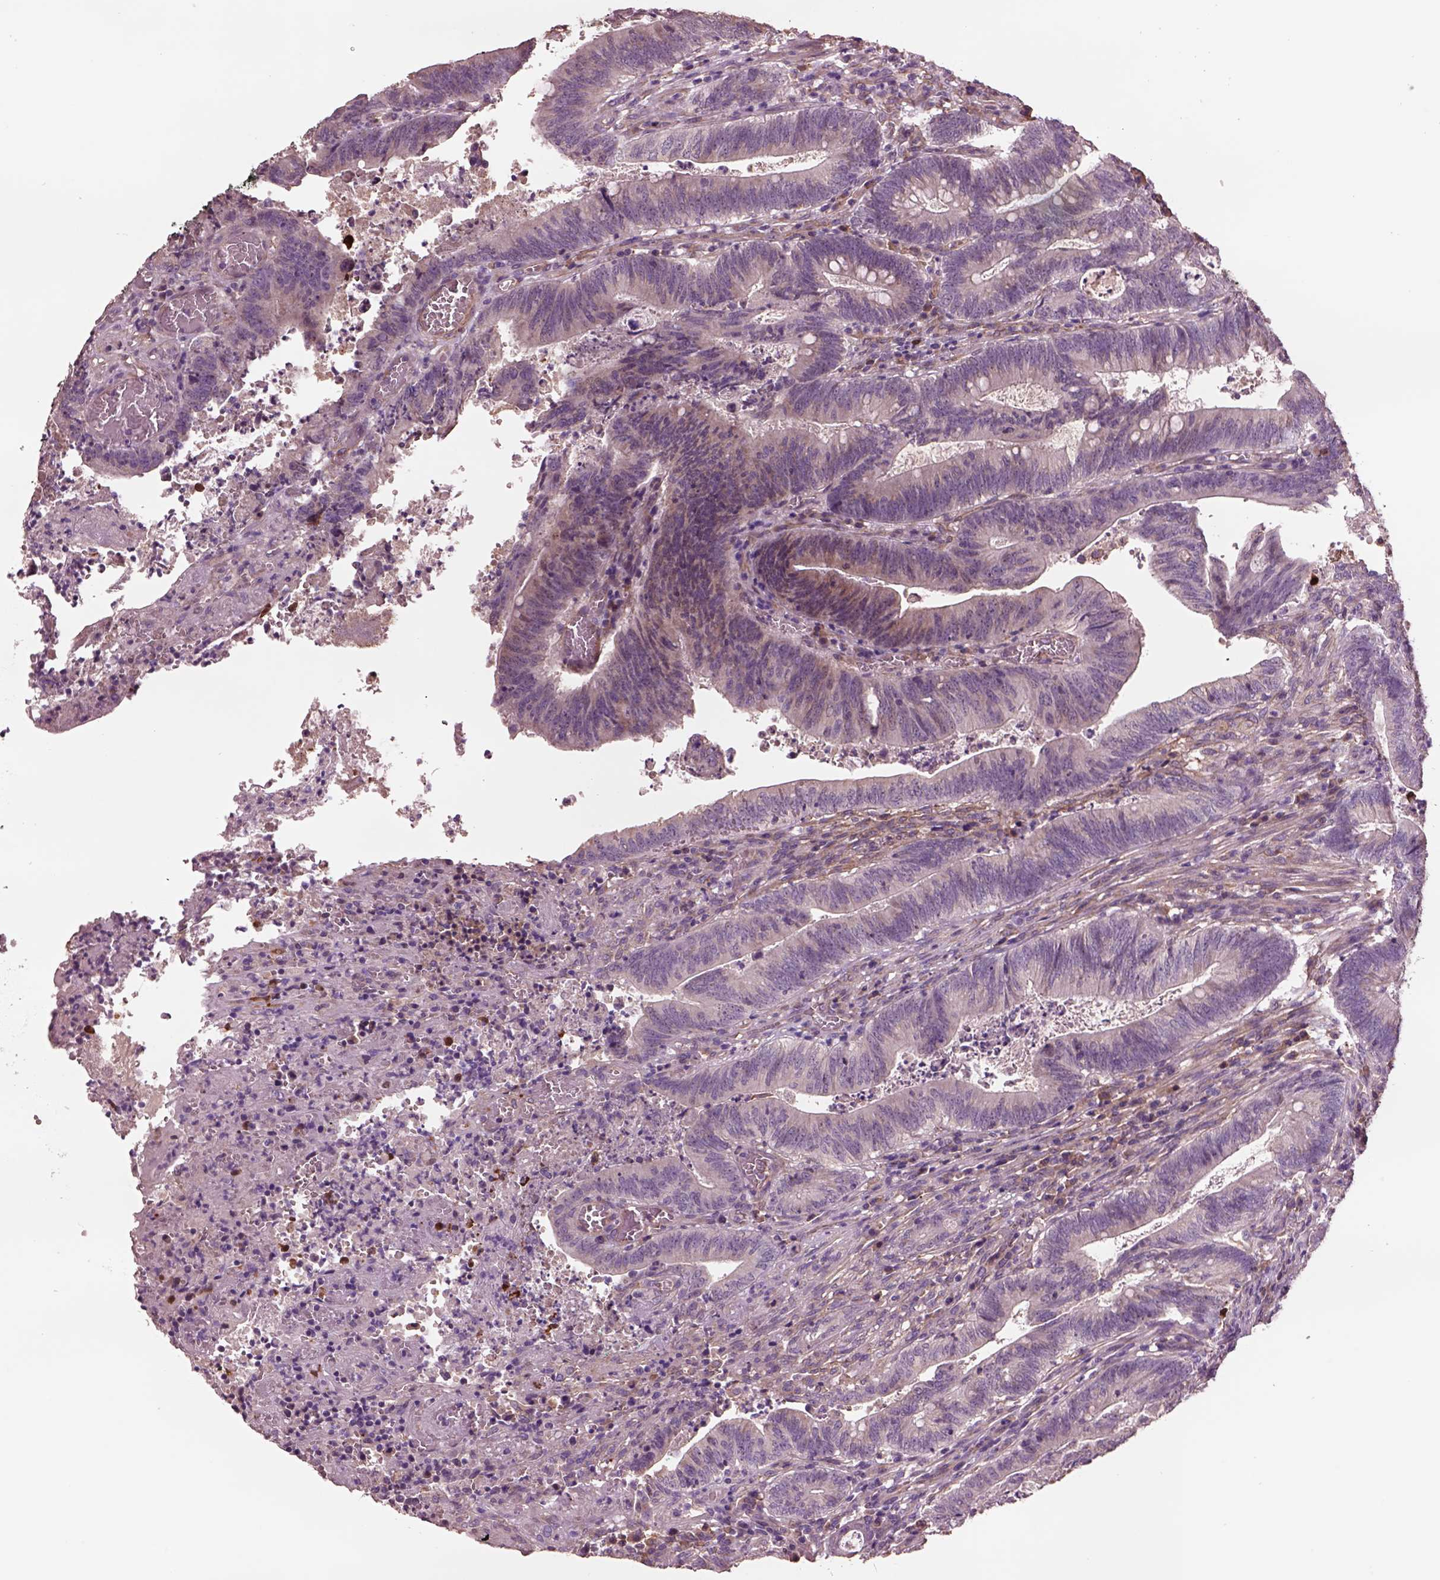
{"staining": {"intensity": "negative", "quantity": "none", "location": "none"}, "tissue": "colorectal cancer", "cell_type": "Tumor cells", "image_type": "cancer", "snomed": [{"axis": "morphology", "description": "Adenocarcinoma, NOS"}, {"axis": "topography", "description": "Colon"}], "caption": "This is an immunohistochemistry (IHC) micrograph of human adenocarcinoma (colorectal). There is no positivity in tumor cells.", "gene": "HTR1B", "patient": {"sex": "female", "age": 70}}